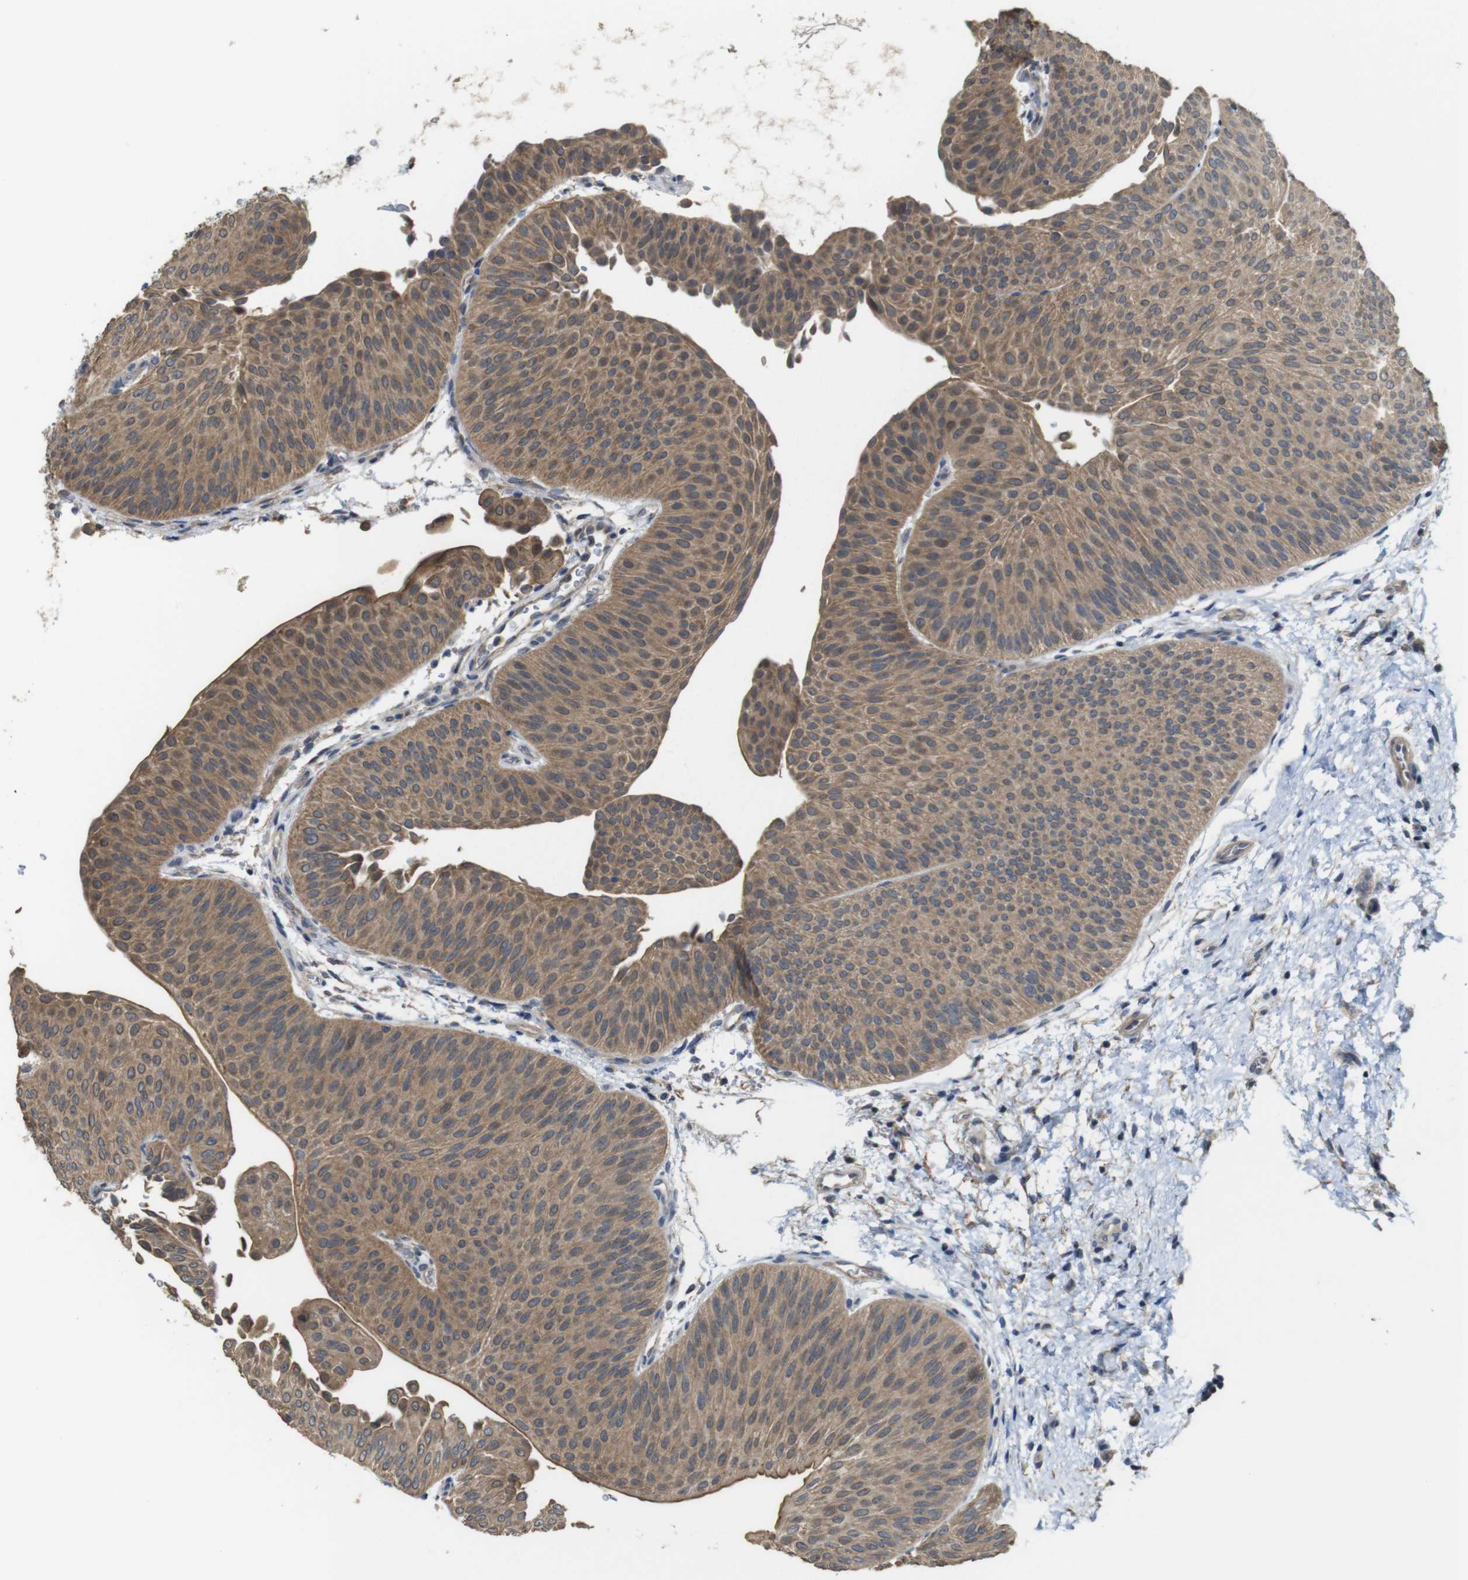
{"staining": {"intensity": "moderate", "quantity": ">75%", "location": "cytoplasmic/membranous"}, "tissue": "urothelial cancer", "cell_type": "Tumor cells", "image_type": "cancer", "snomed": [{"axis": "morphology", "description": "Urothelial carcinoma, Low grade"}, {"axis": "topography", "description": "Urinary bladder"}], "caption": "Human urothelial cancer stained with a brown dye reveals moderate cytoplasmic/membranous positive staining in about >75% of tumor cells.", "gene": "CDC34", "patient": {"sex": "female", "age": 60}}